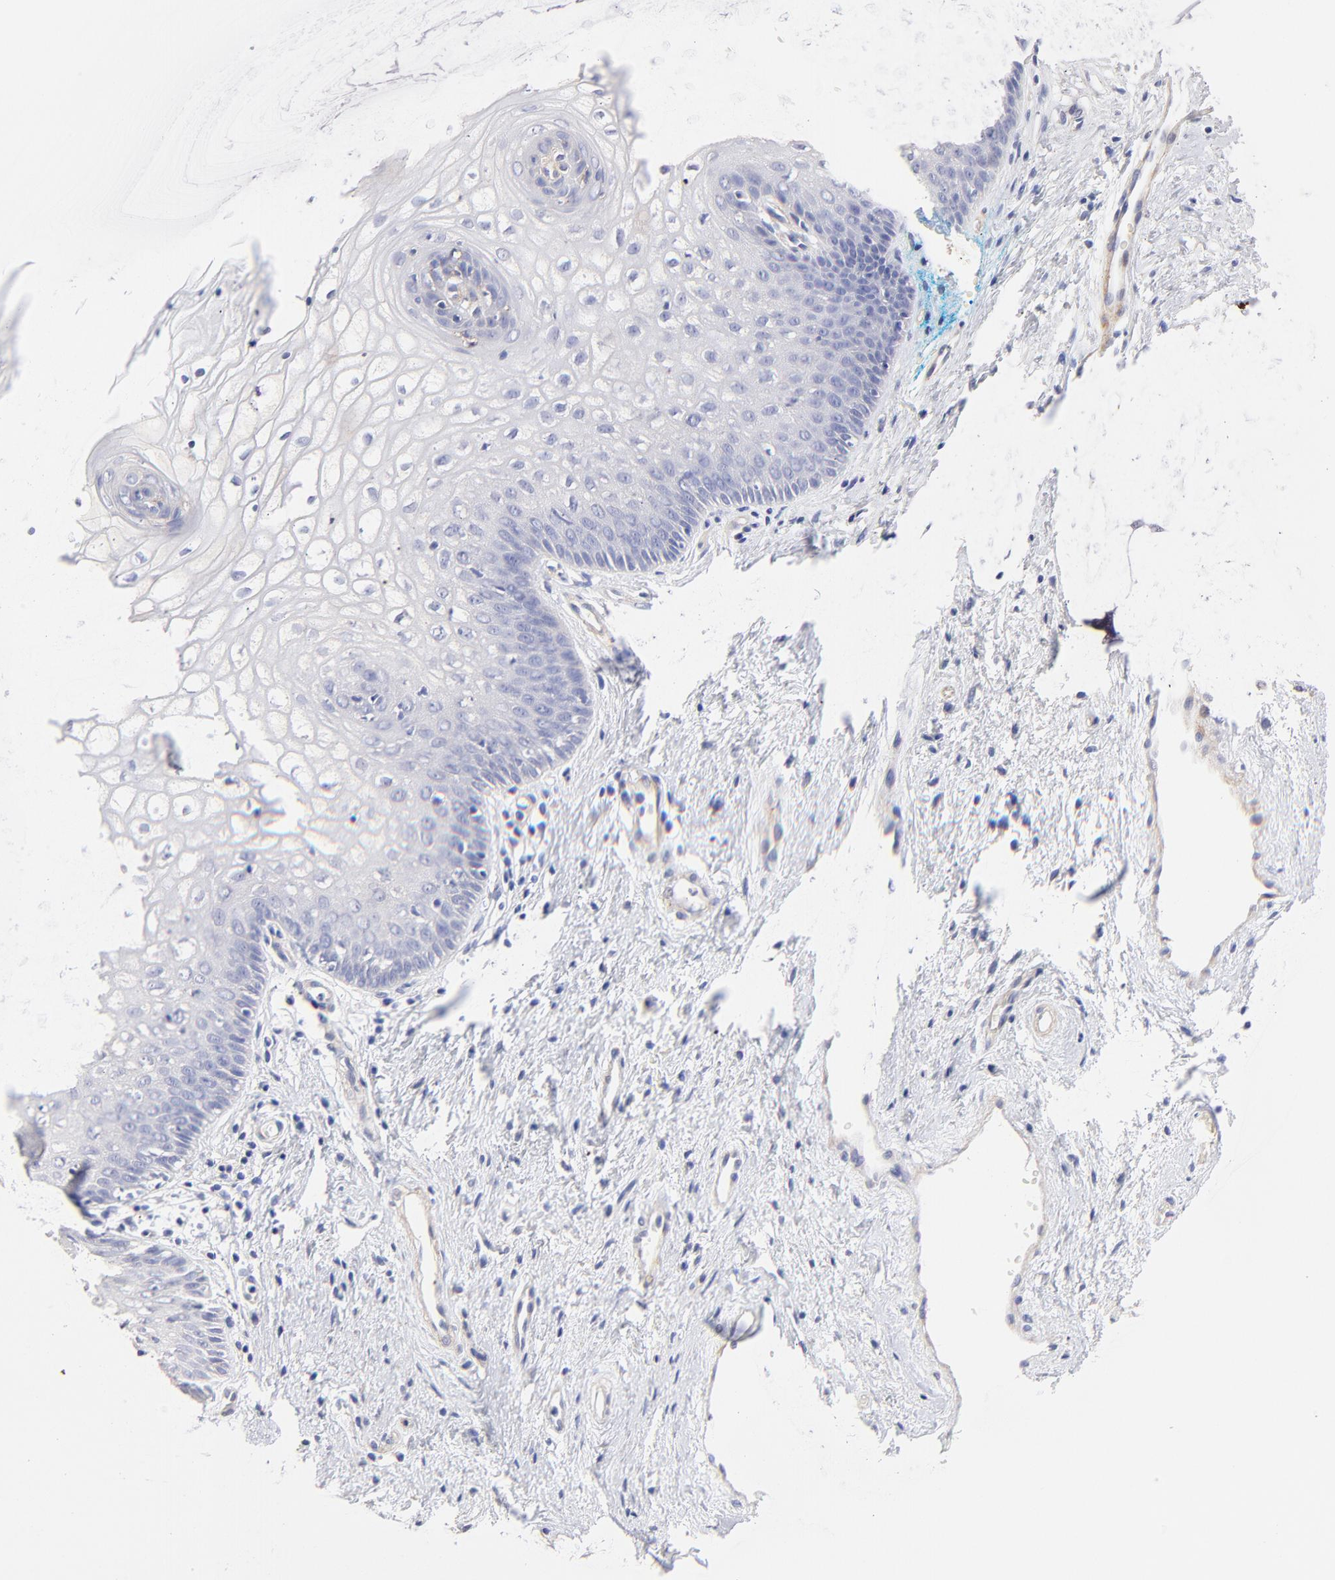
{"staining": {"intensity": "negative", "quantity": "none", "location": "none"}, "tissue": "vagina", "cell_type": "Squamous epithelial cells", "image_type": "normal", "snomed": [{"axis": "morphology", "description": "Normal tissue, NOS"}, {"axis": "topography", "description": "Vagina"}], "caption": "This is an immunohistochemistry (IHC) image of unremarkable human vagina. There is no positivity in squamous epithelial cells.", "gene": "ACTRT1", "patient": {"sex": "female", "age": 34}}